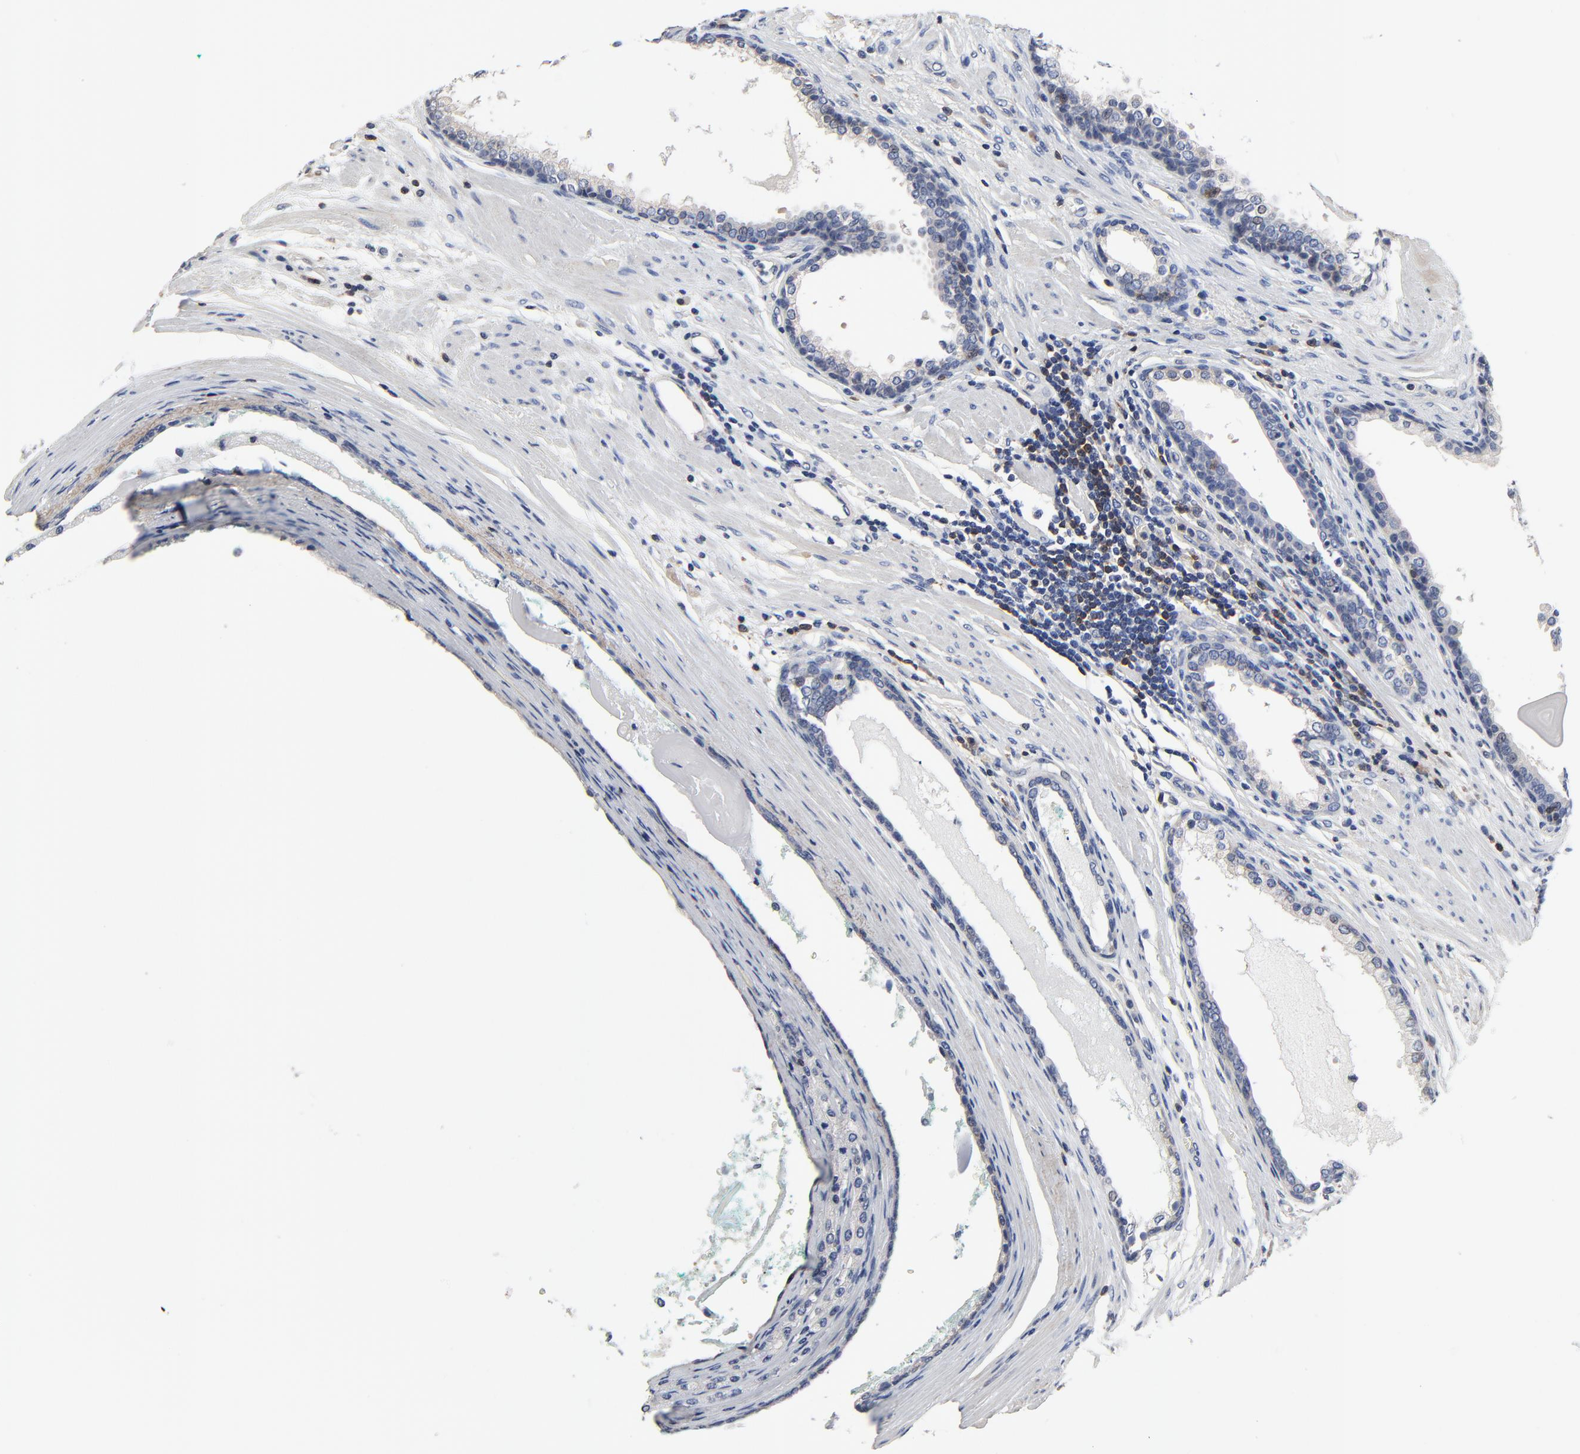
{"staining": {"intensity": "negative", "quantity": "none", "location": "none"}, "tissue": "prostate cancer", "cell_type": "Tumor cells", "image_type": "cancer", "snomed": [{"axis": "morphology", "description": "Adenocarcinoma, Medium grade"}, {"axis": "topography", "description": "Prostate"}], "caption": "The immunohistochemistry histopathology image has no significant staining in tumor cells of medium-grade adenocarcinoma (prostate) tissue.", "gene": "SKAP1", "patient": {"sex": "male", "age": 72}}